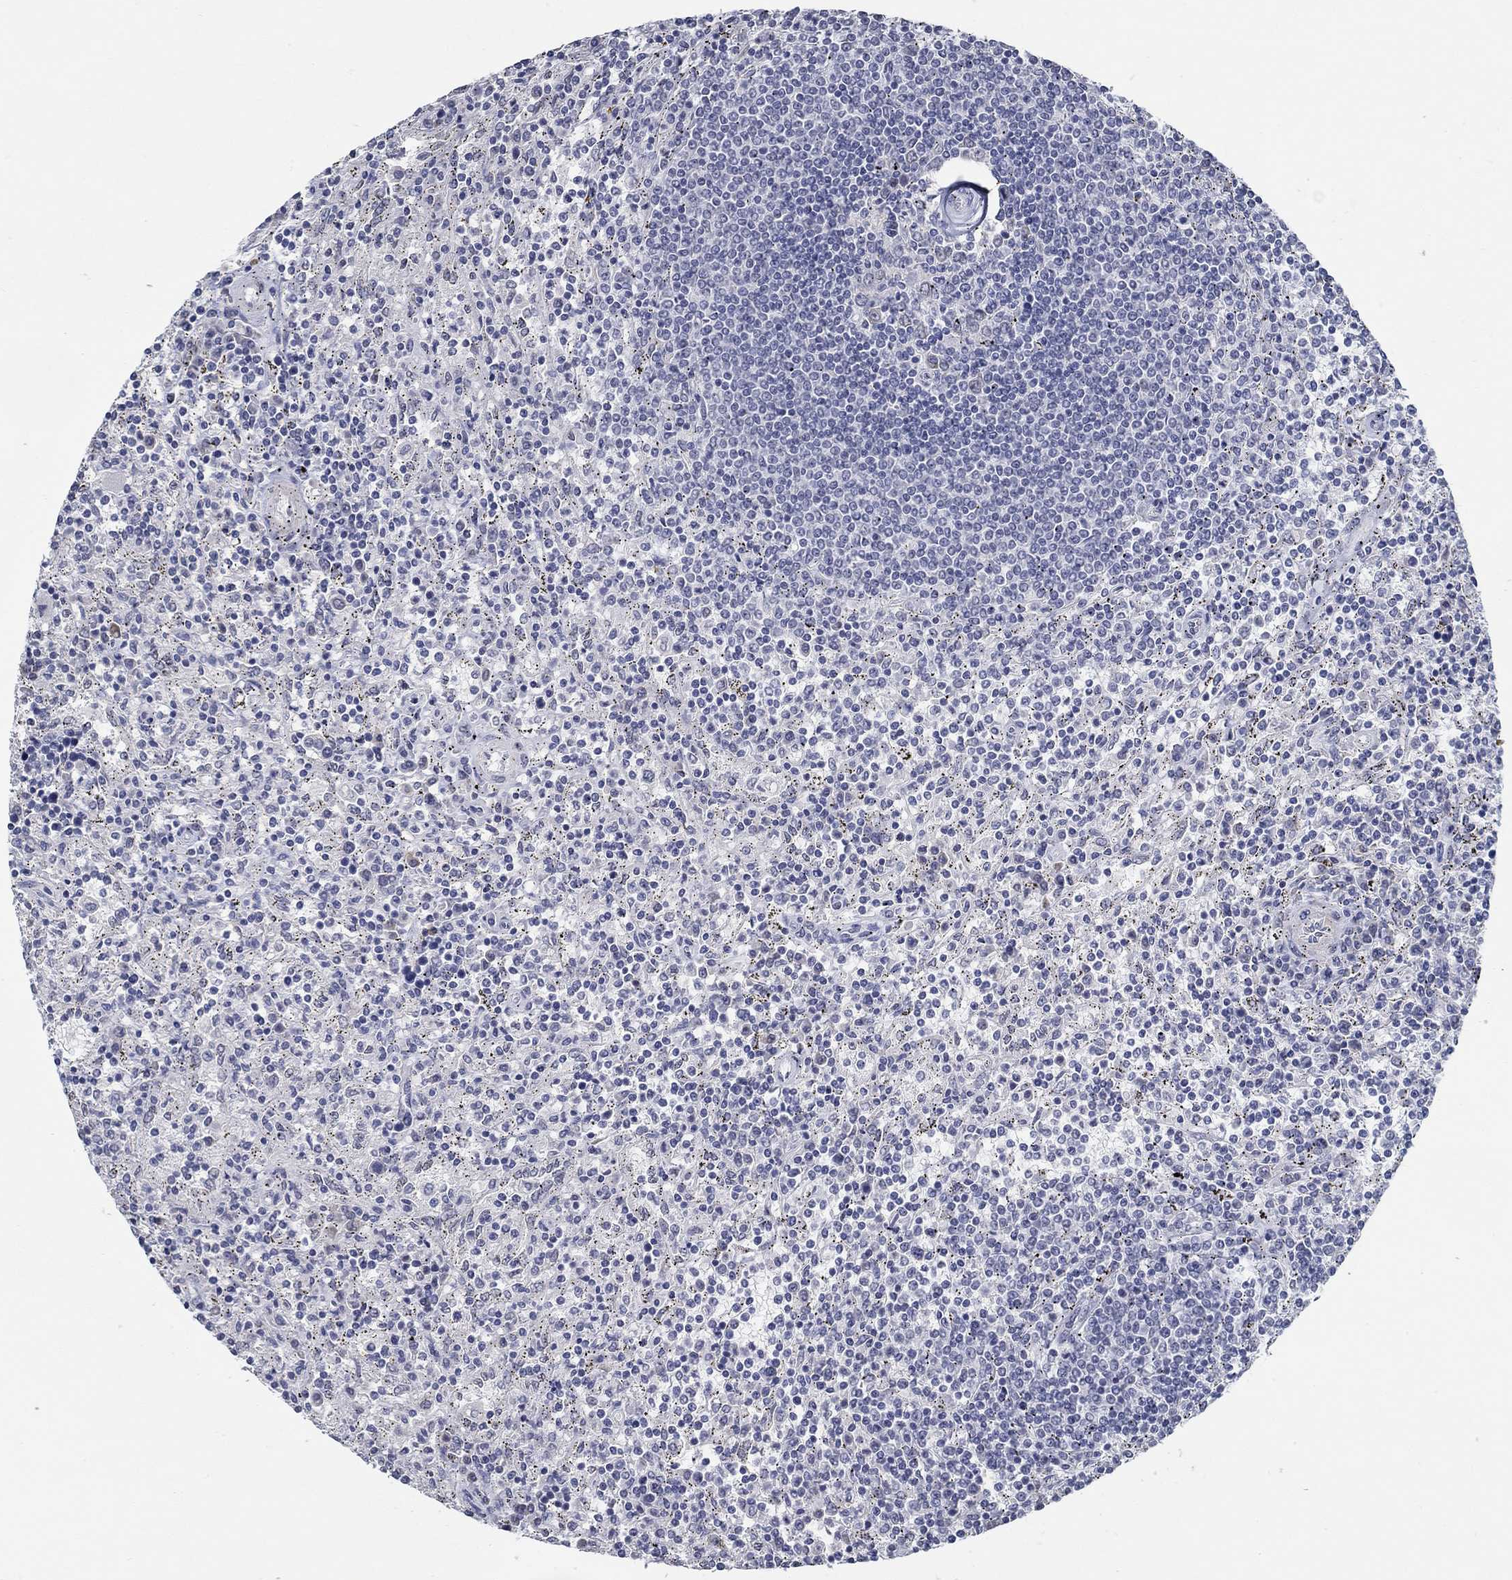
{"staining": {"intensity": "negative", "quantity": "none", "location": "none"}, "tissue": "lymphoma", "cell_type": "Tumor cells", "image_type": "cancer", "snomed": [{"axis": "morphology", "description": "Malignant lymphoma, non-Hodgkin's type, Low grade"}, {"axis": "topography", "description": "Spleen"}], "caption": "Human lymphoma stained for a protein using IHC exhibits no positivity in tumor cells.", "gene": "NUP155", "patient": {"sex": "male", "age": 62}}